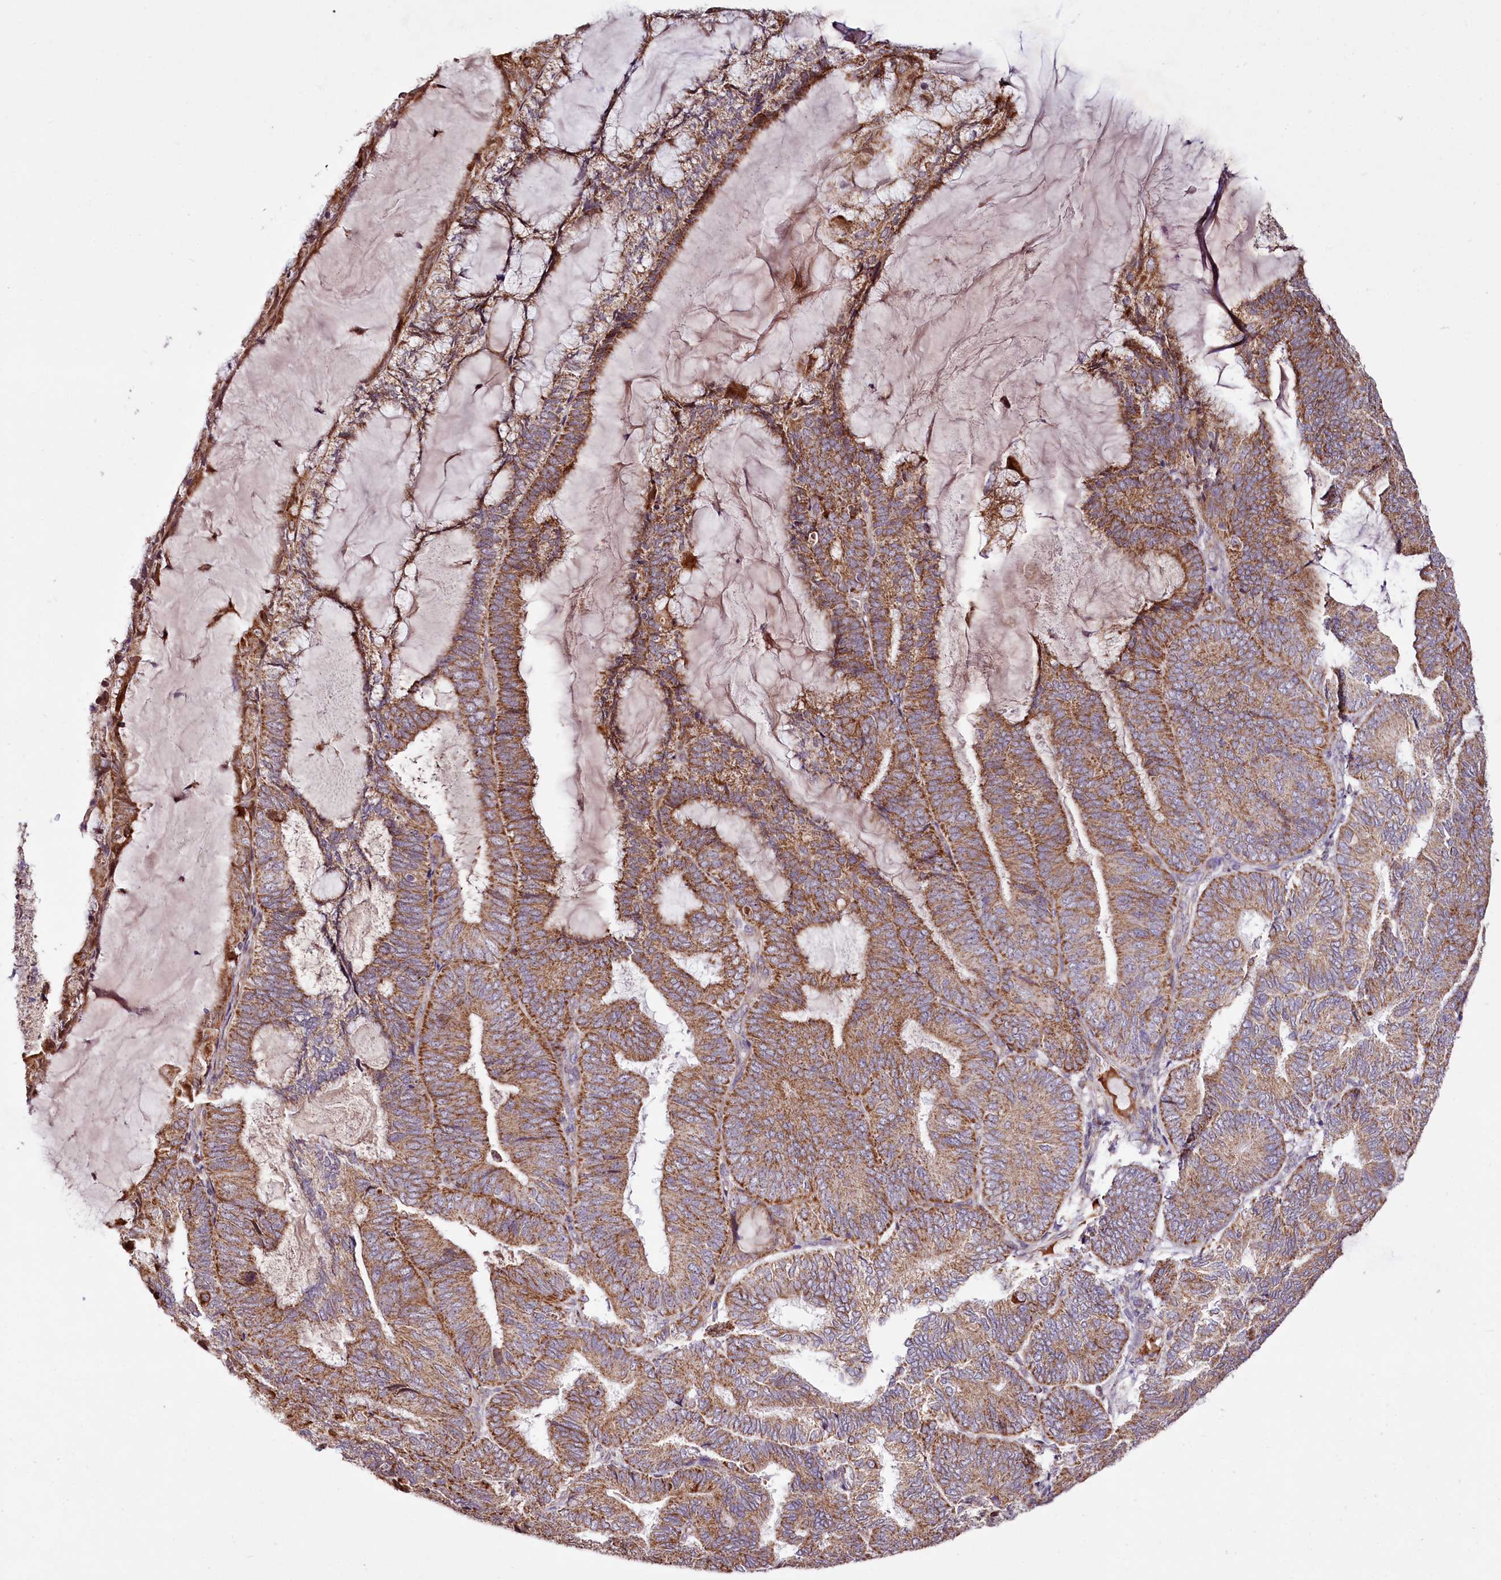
{"staining": {"intensity": "moderate", "quantity": ">75%", "location": "cytoplasmic/membranous"}, "tissue": "endometrial cancer", "cell_type": "Tumor cells", "image_type": "cancer", "snomed": [{"axis": "morphology", "description": "Adenocarcinoma, NOS"}, {"axis": "topography", "description": "Endometrium"}], "caption": "This is an image of immunohistochemistry (IHC) staining of endometrial cancer, which shows moderate positivity in the cytoplasmic/membranous of tumor cells.", "gene": "ST7", "patient": {"sex": "female", "age": 81}}